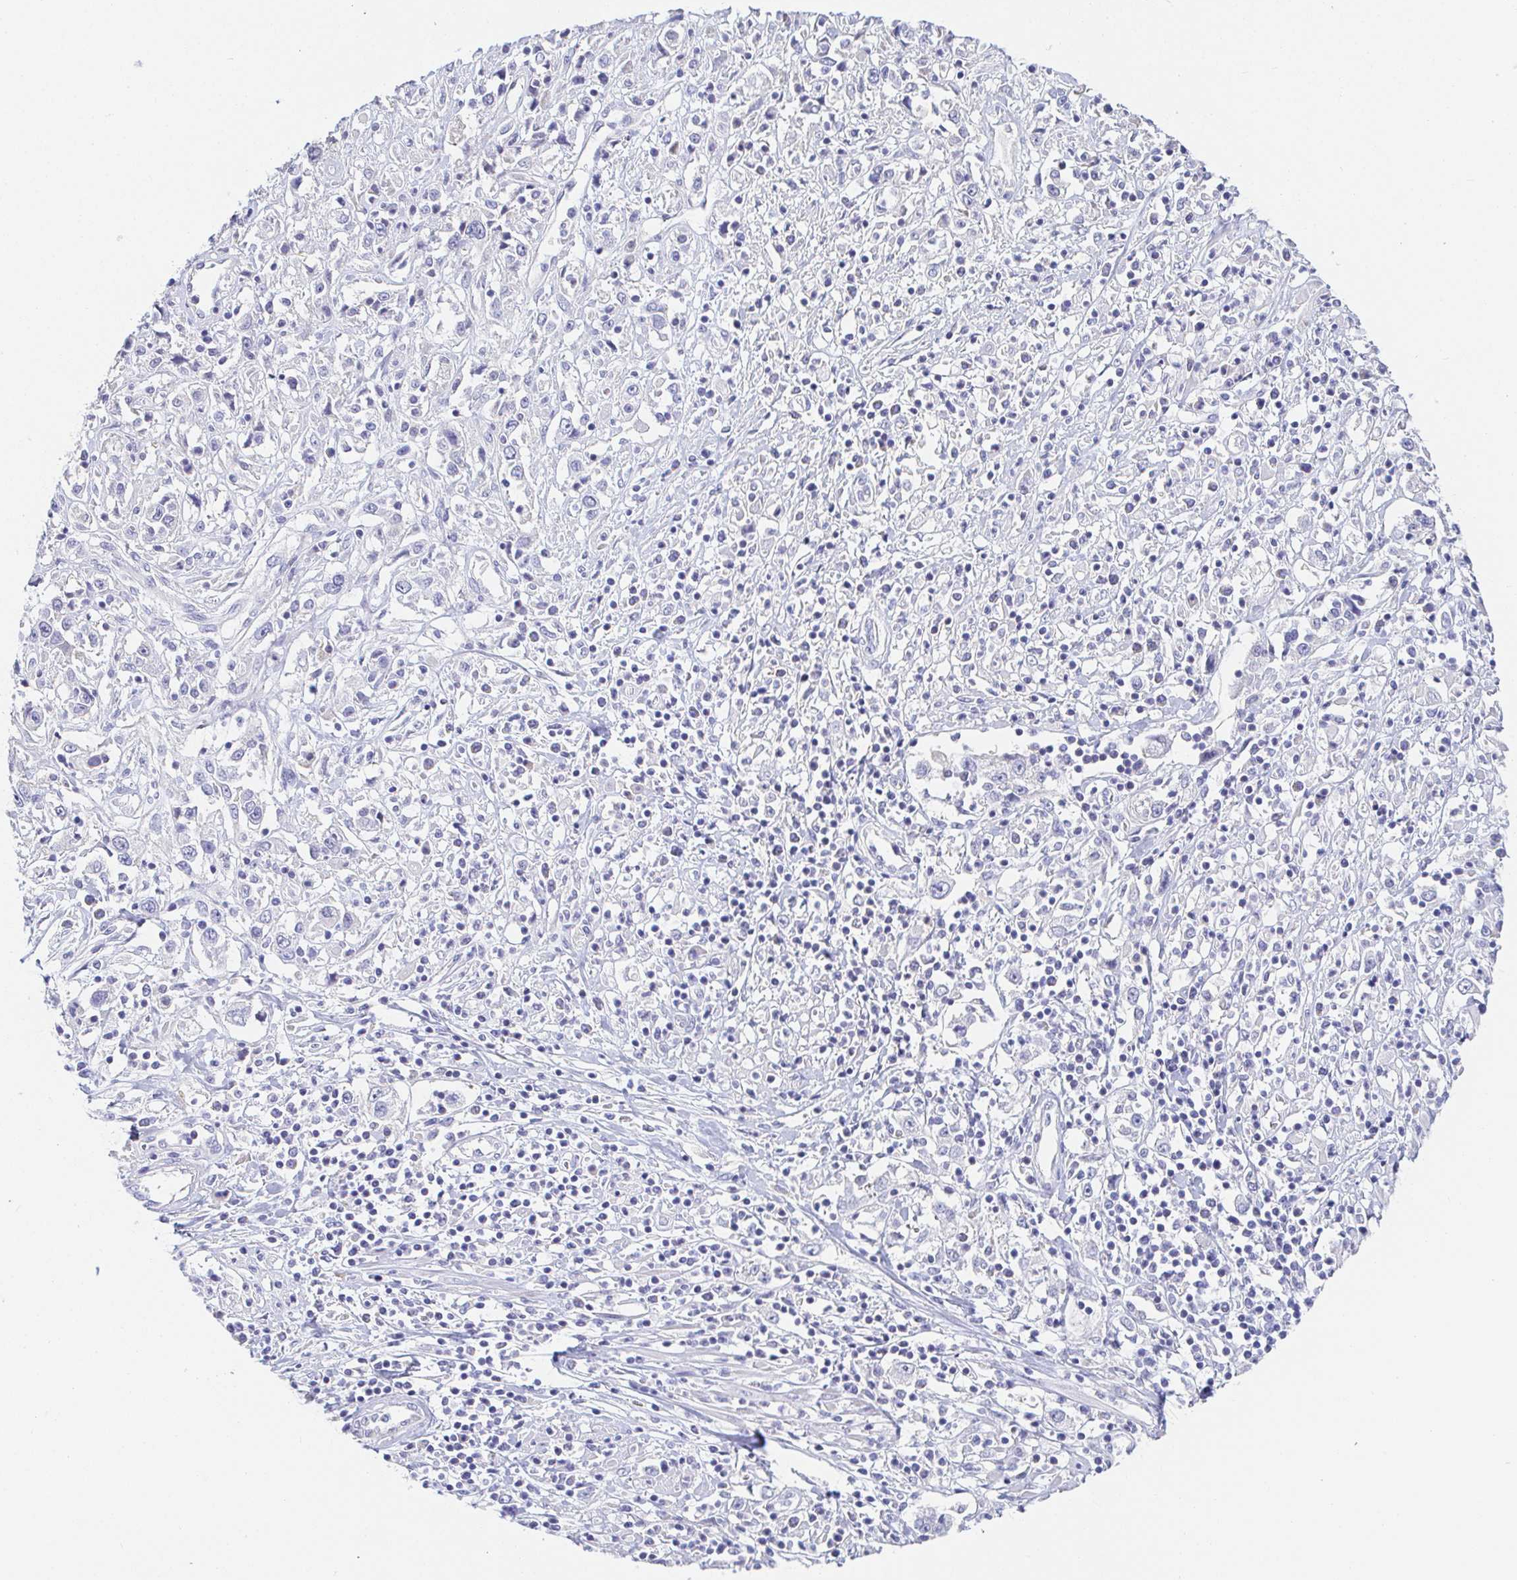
{"staining": {"intensity": "negative", "quantity": "none", "location": "none"}, "tissue": "cervical cancer", "cell_type": "Tumor cells", "image_type": "cancer", "snomed": [{"axis": "morphology", "description": "Adenocarcinoma, NOS"}, {"axis": "topography", "description": "Cervix"}], "caption": "Cervical cancer was stained to show a protein in brown. There is no significant positivity in tumor cells. (DAB (3,3'-diaminobenzidine) immunohistochemistry (IHC) visualized using brightfield microscopy, high magnification).", "gene": "PDE6B", "patient": {"sex": "female", "age": 40}}